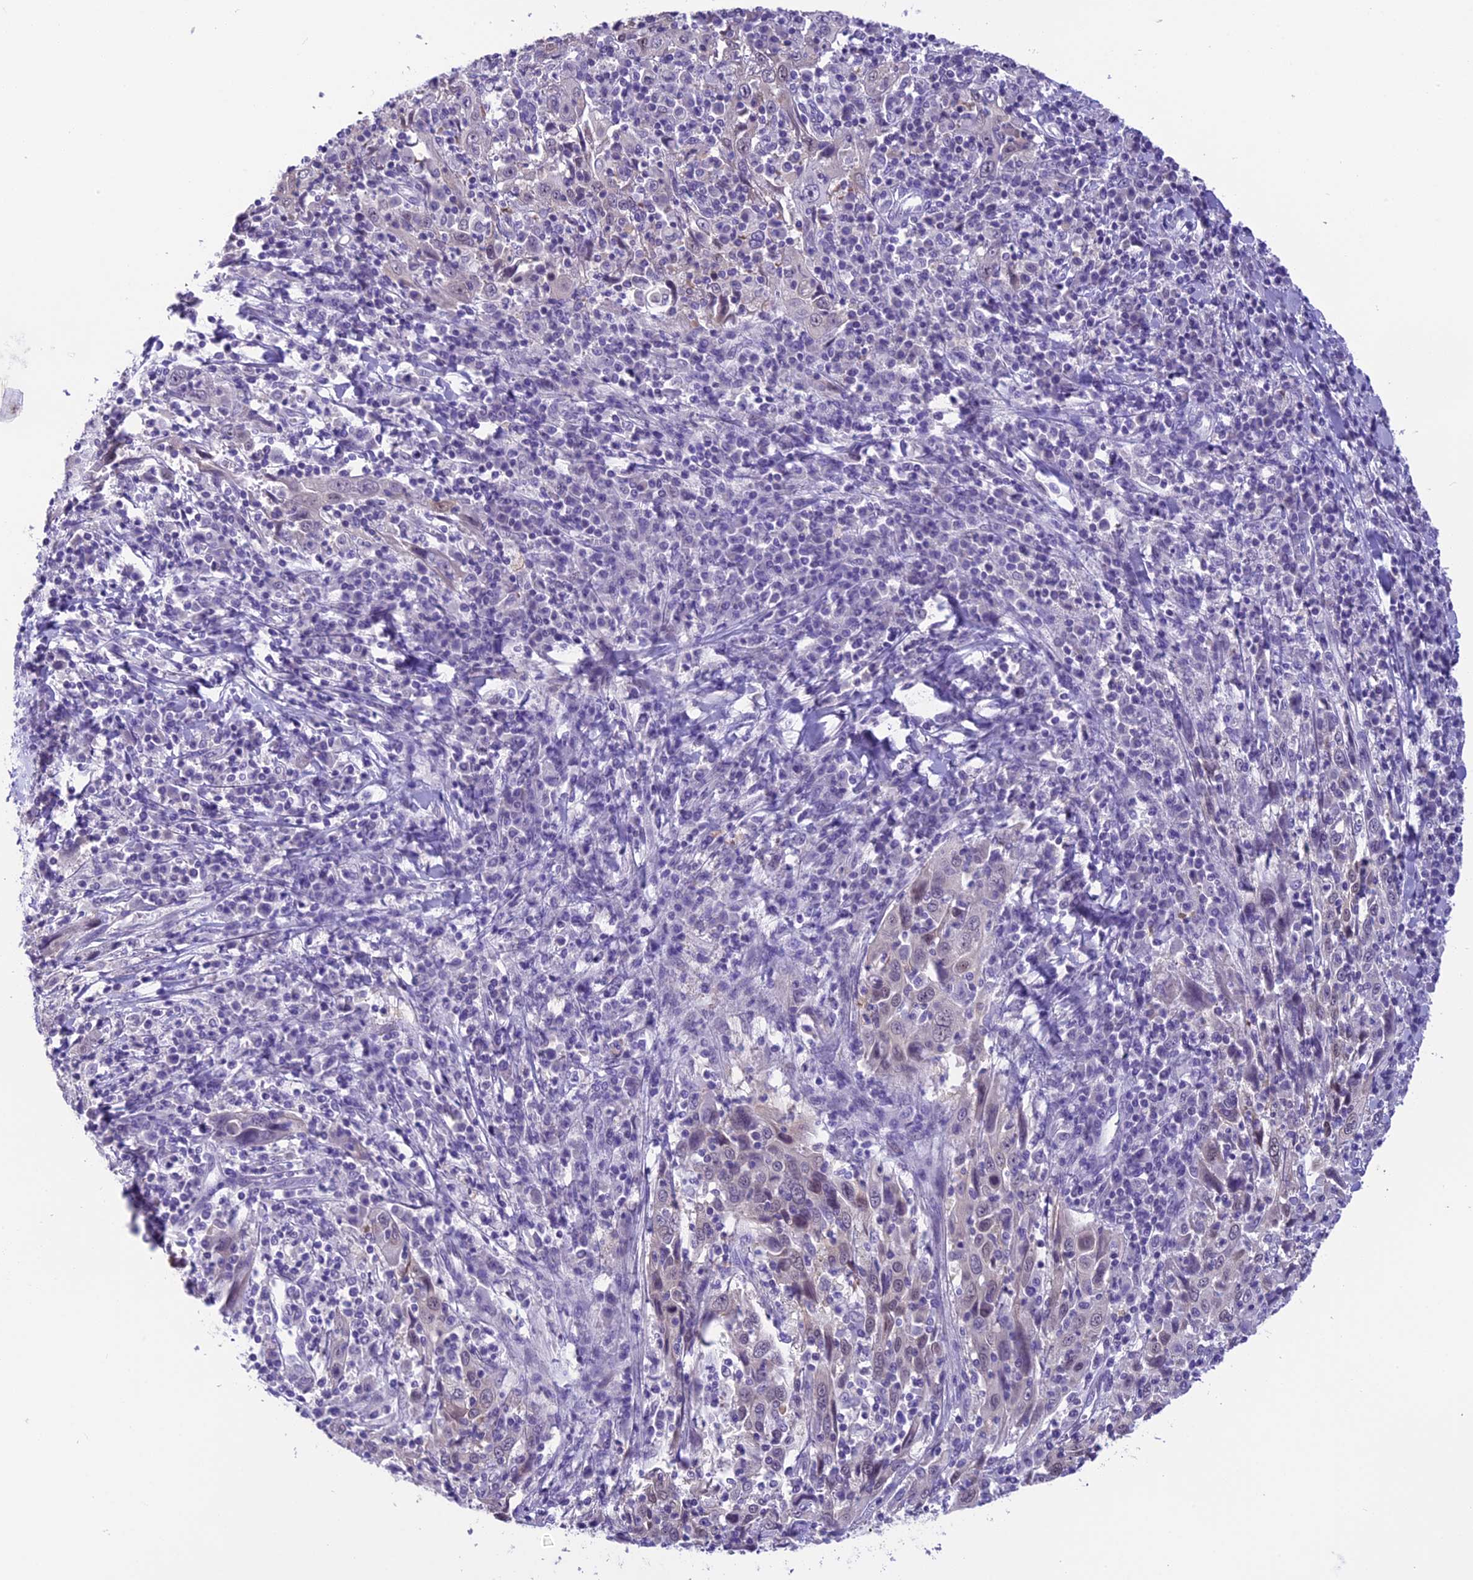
{"staining": {"intensity": "negative", "quantity": "none", "location": "none"}, "tissue": "cervical cancer", "cell_type": "Tumor cells", "image_type": "cancer", "snomed": [{"axis": "morphology", "description": "Squamous cell carcinoma, NOS"}, {"axis": "topography", "description": "Cervix"}], "caption": "This photomicrograph is of cervical squamous cell carcinoma stained with IHC to label a protein in brown with the nuclei are counter-stained blue. There is no expression in tumor cells. (Immunohistochemistry, brightfield microscopy, high magnification).", "gene": "PRR15", "patient": {"sex": "female", "age": 46}}